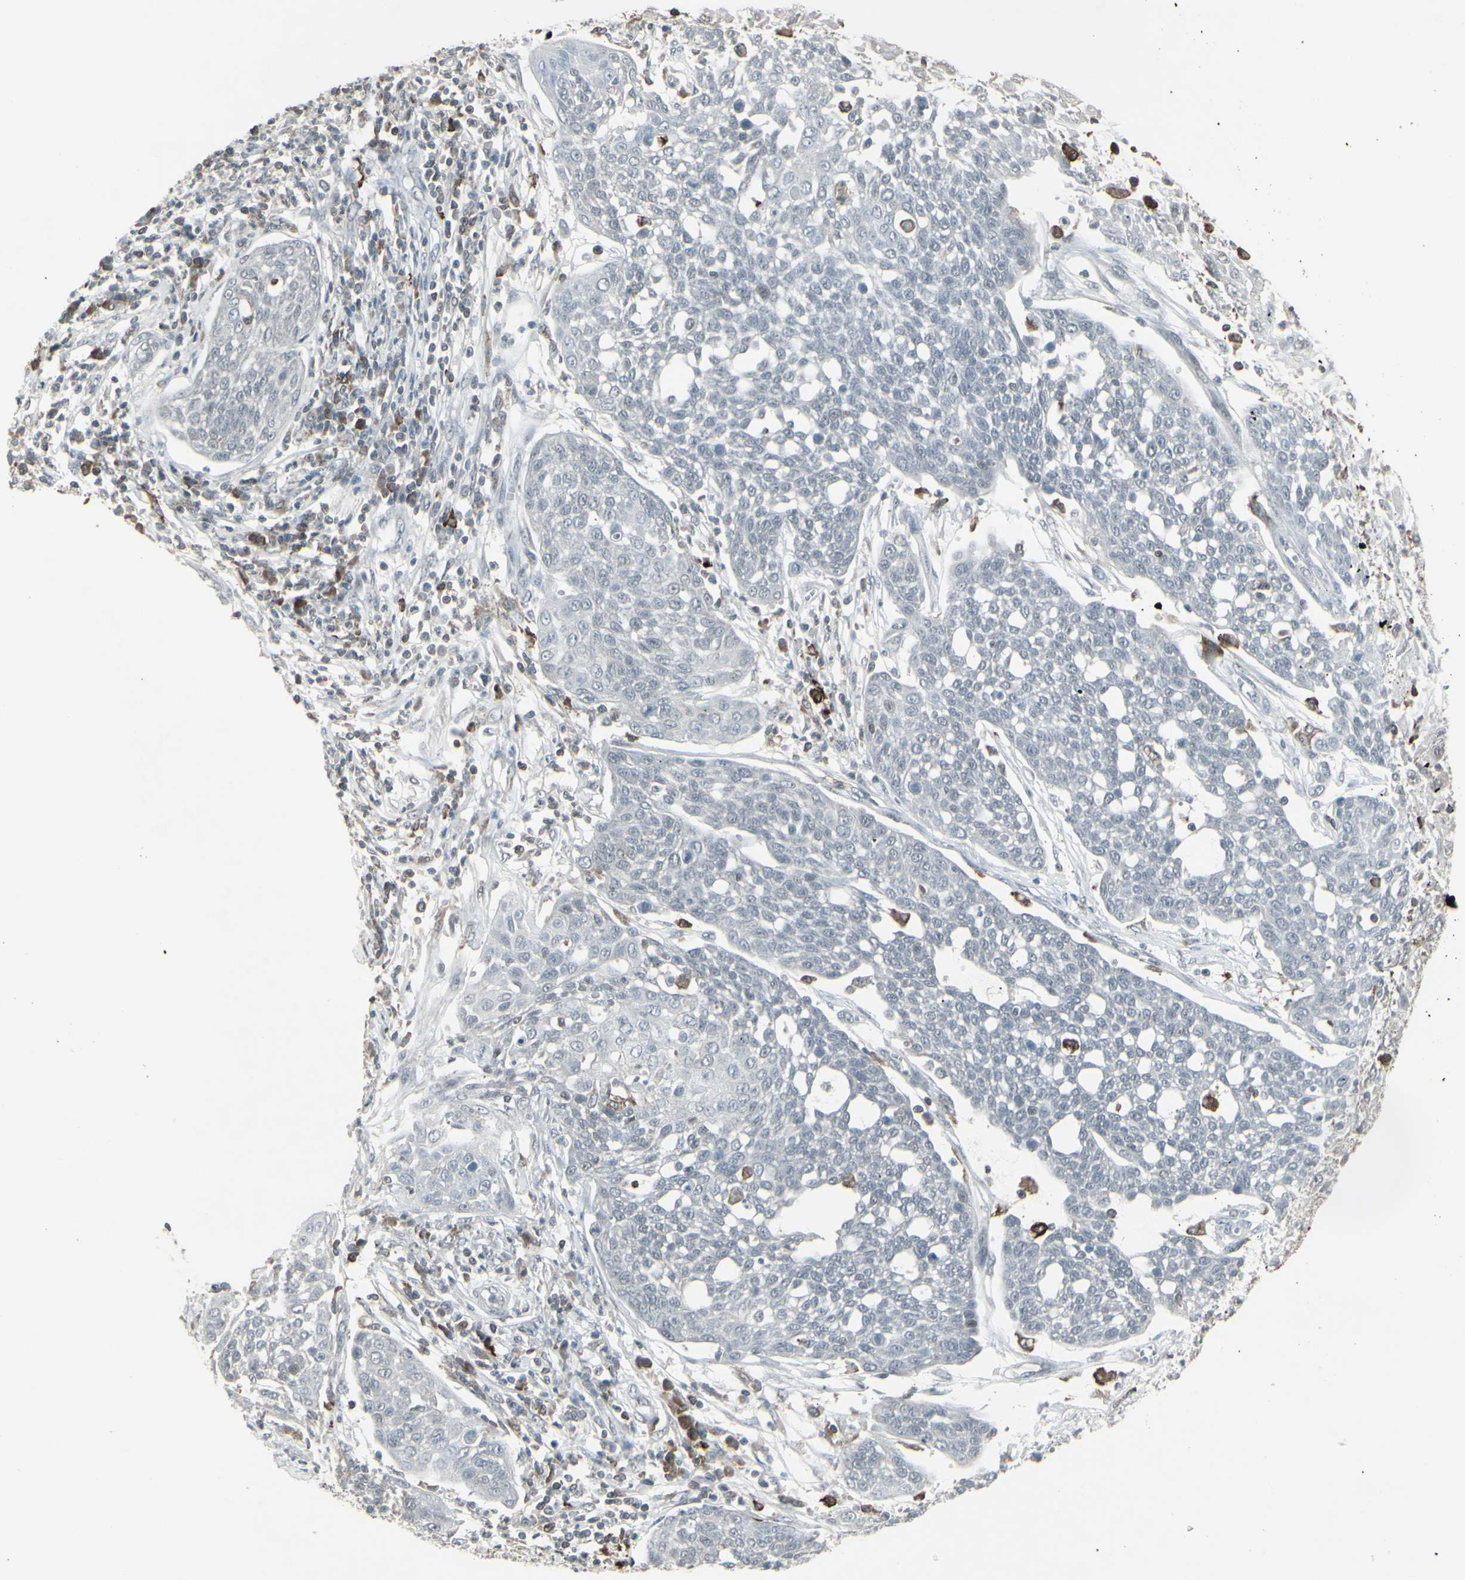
{"staining": {"intensity": "negative", "quantity": "none", "location": "none"}, "tissue": "cervical cancer", "cell_type": "Tumor cells", "image_type": "cancer", "snomed": [{"axis": "morphology", "description": "Squamous cell carcinoma, NOS"}, {"axis": "topography", "description": "Cervix"}], "caption": "Immunohistochemistry (IHC) micrograph of human cervical cancer (squamous cell carcinoma) stained for a protein (brown), which reveals no staining in tumor cells.", "gene": "SAMSN1", "patient": {"sex": "female", "age": 34}}